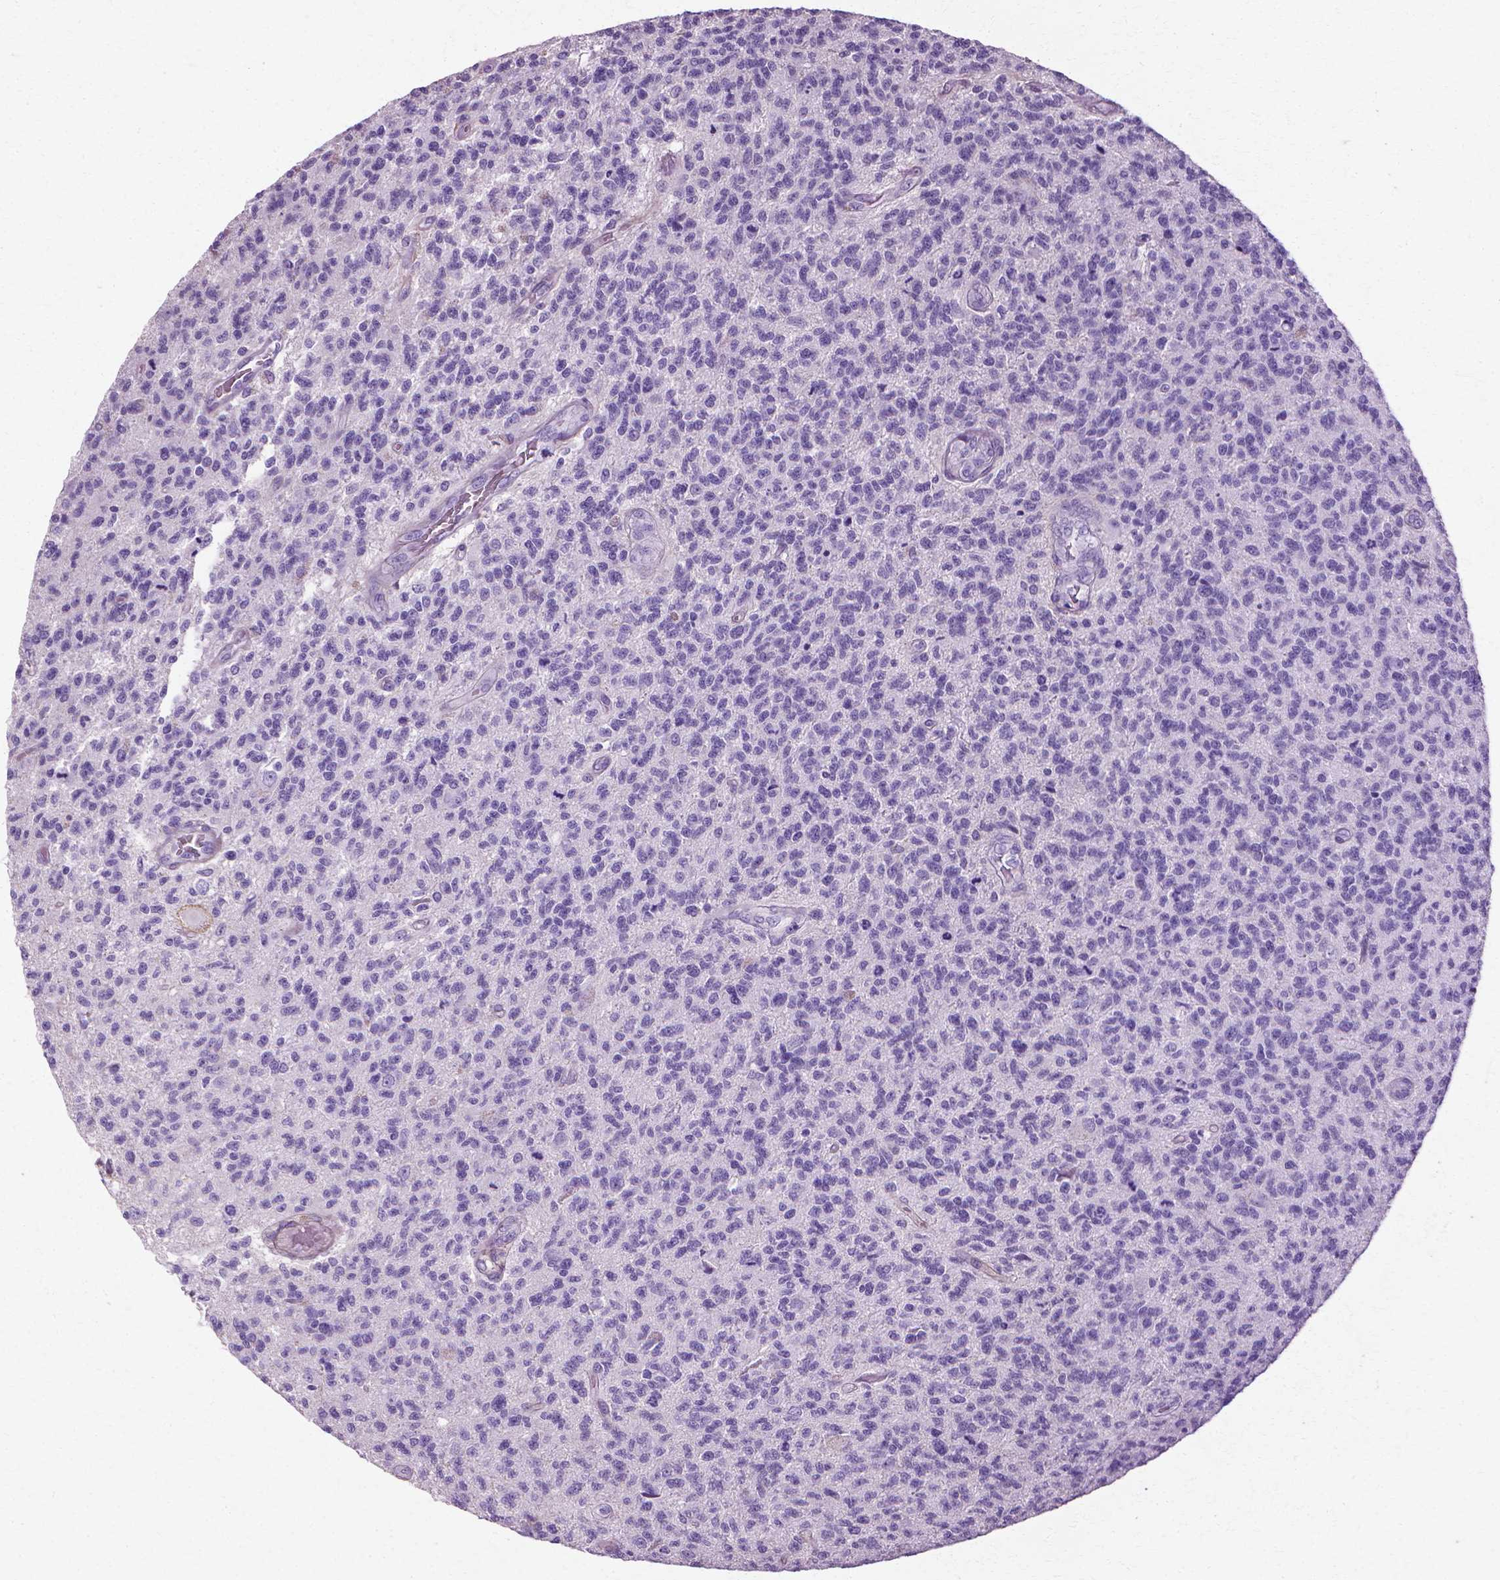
{"staining": {"intensity": "negative", "quantity": "none", "location": "none"}, "tissue": "glioma", "cell_type": "Tumor cells", "image_type": "cancer", "snomed": [{"axis": "morphology", "description": "Glioma, malignant, High grade"}, {"axis": "topography", "description": "Brain"}], "caption": "Human glioma stained for a protein using immunohistochemistry (IHC) displays no staining in tumor cells.", "gene": "CFAP157", "patient": {"sex": "male", "age": 56}}